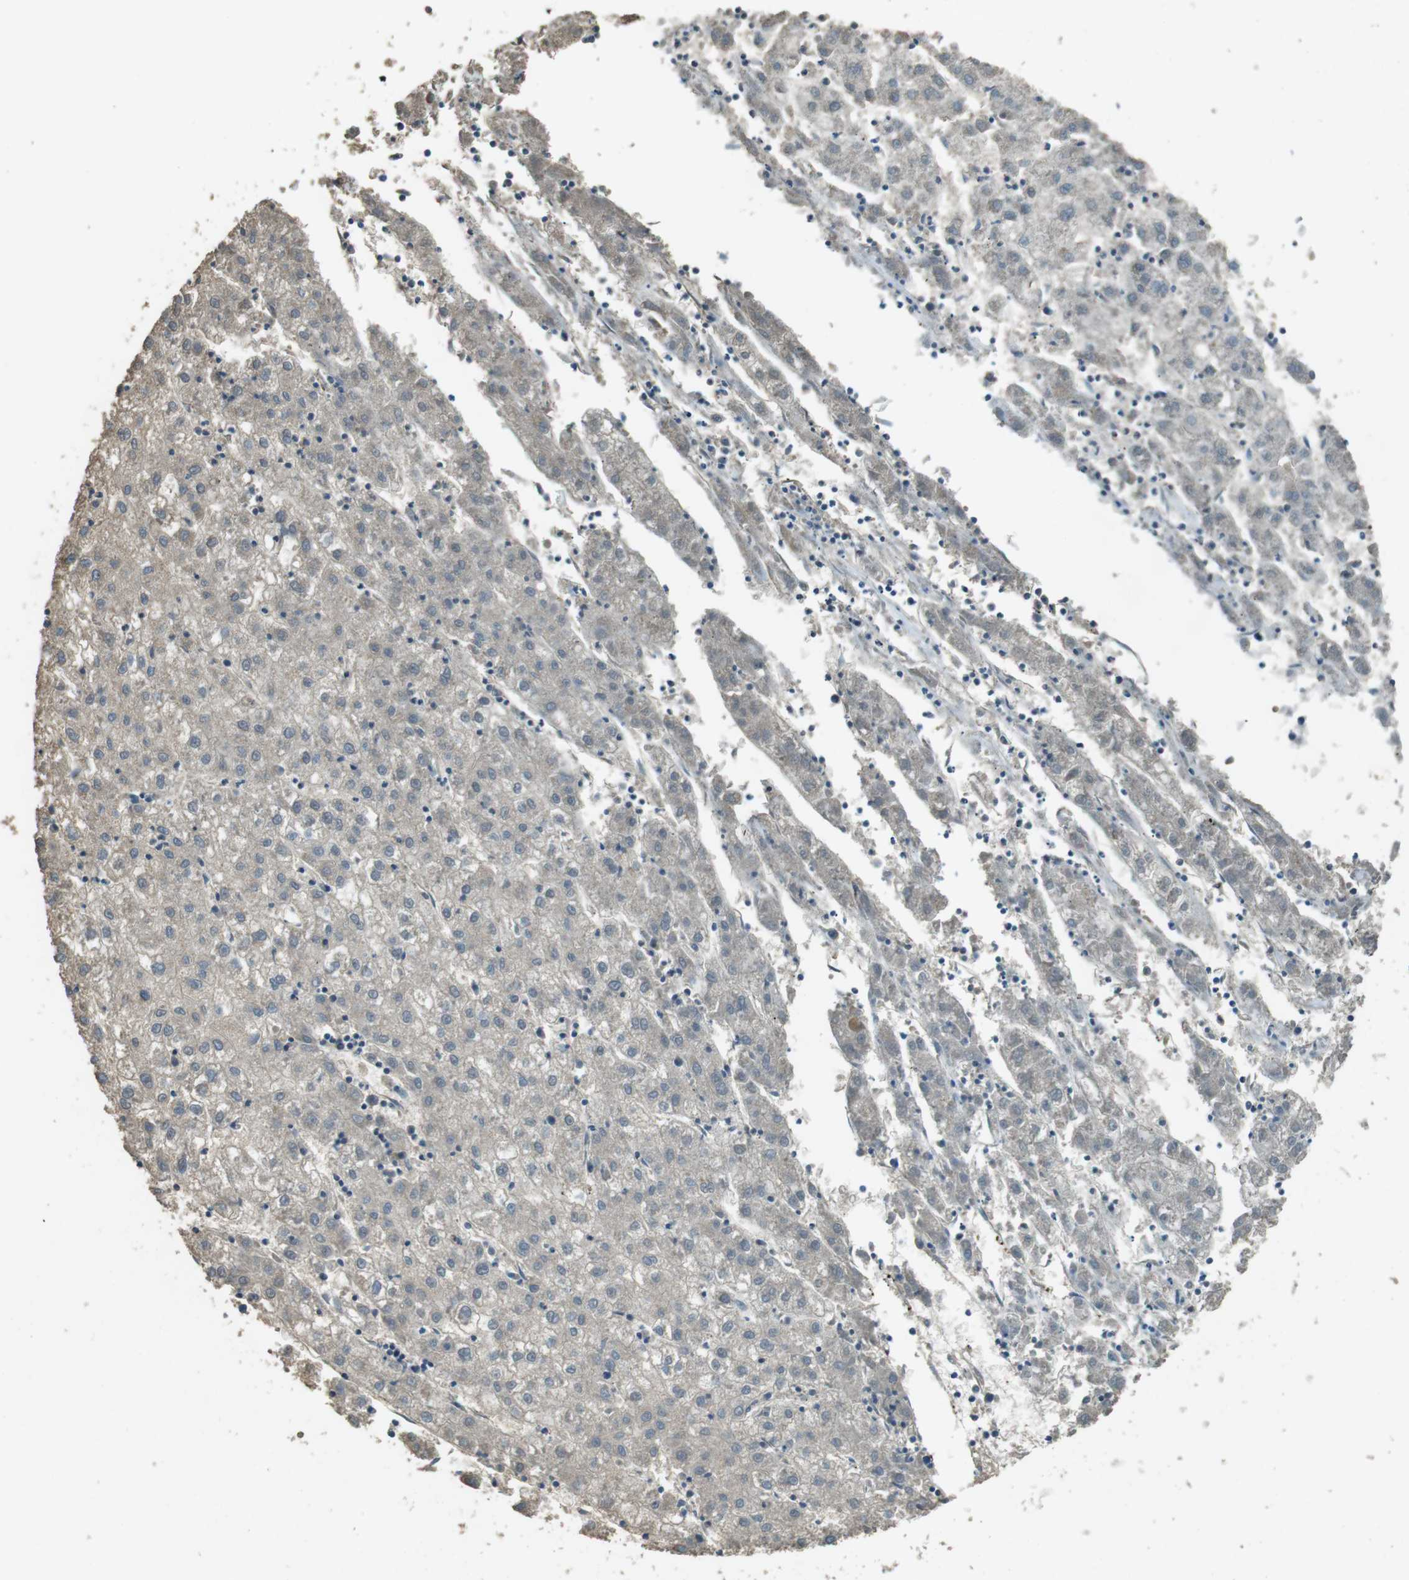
{"staining": {"intensity": "negative", "quantity": "none", "location": "none"}, "tissue": "liver cancer", "cell_type": "Tumor cells", "image_type": "cancer", "snomed": [{"axis": "morphology", "description": "Carcinoma, Hepatocellular, NOS"}, {"axis": "topography", "description": "Liver"}], "caption": "This histopathology image is of liver cancer (hepatocellular carcinoma) stained with IHC to label a protein in brown with the nuclei are counter-stained blue. There is no positivity in tumor cells.", "gene": "TMEM115", "patient": {"sex": "male", "age": 72}}